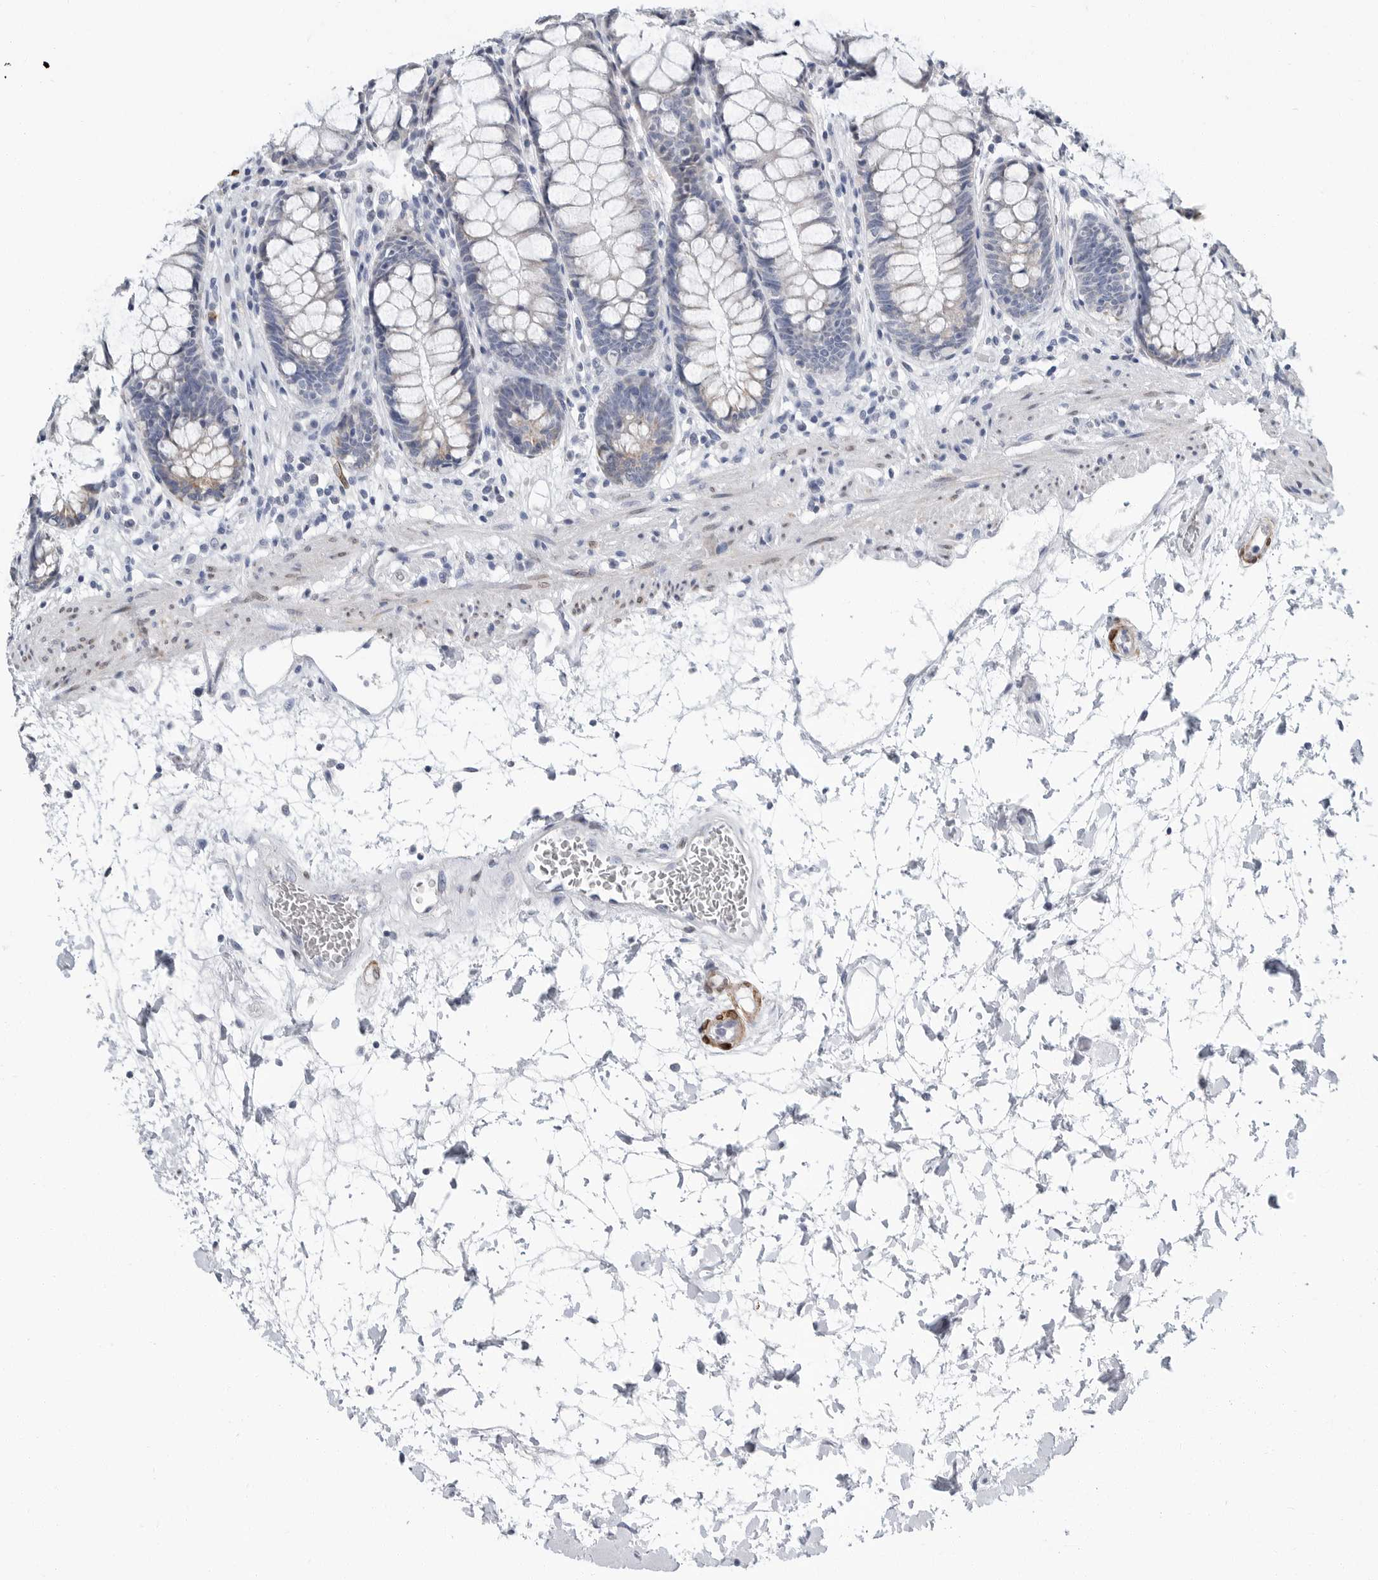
{"staining": {"intensity": "moderate", "quantity": "<25%", "location": "cytoplasmic/membranous"}, "tissue": "rectum", "cell_type": "Glandular cells", "image_type": "normal", "snomed": [{"axis": "morphology", "description": "Normal tissue, NOS"}, {"axis": "topography", "description": "Rectum"}], "caption": "Glandular cells display low levels of moderate cytoplasmic/membranous staining in approximately <25% of cells in benign human rectum.", "gene": "PLN", "patient": {"sex": "male", "age": 64}}